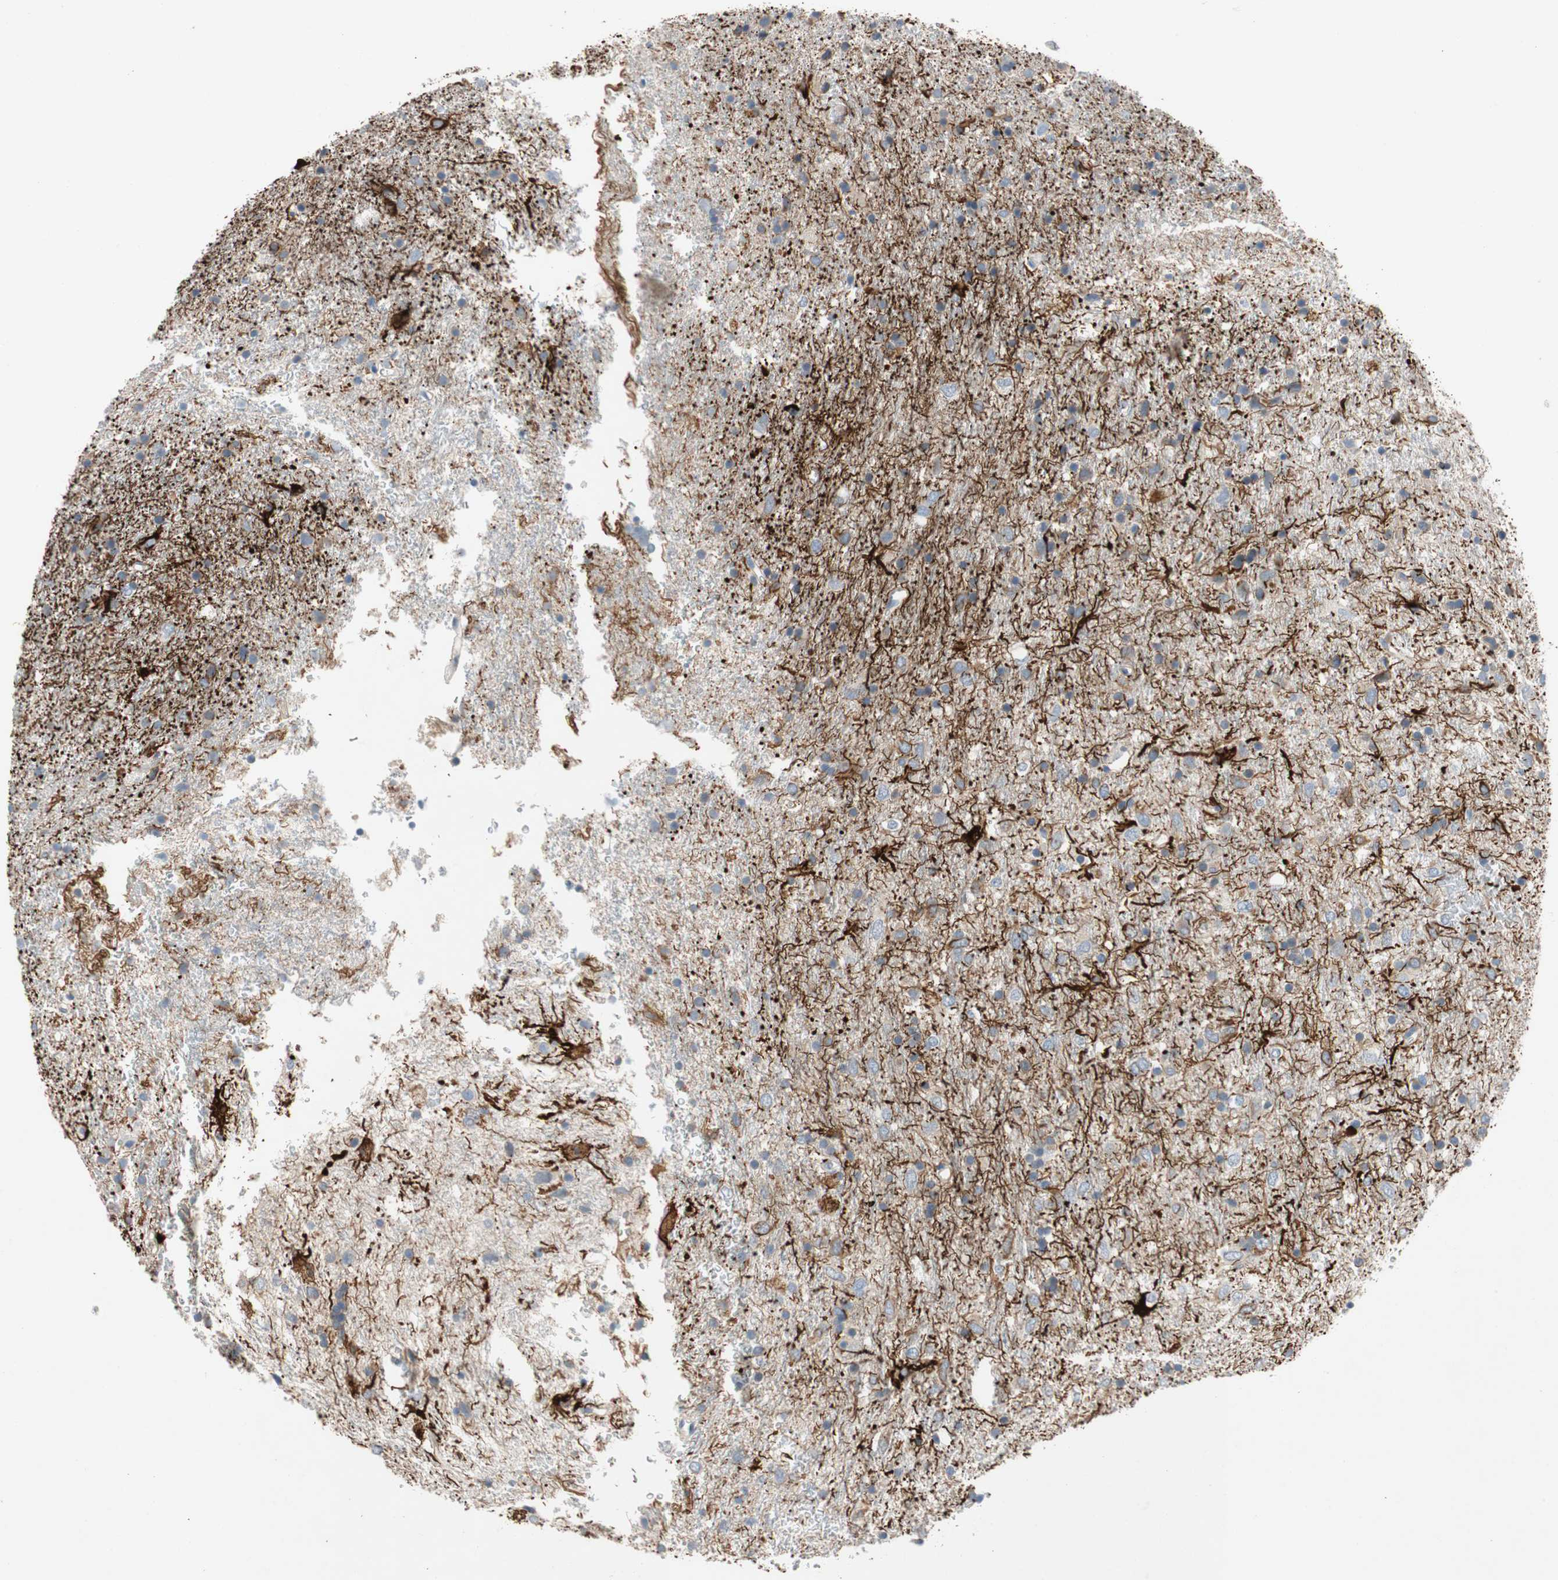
{"staining": {"intensity": "weak", "quantity": "<25%", "location": "cytoplasmic/membranous"}, "tissue": "glioma", "cell_type": "Tumor cells", "image_type": "cancer", "snomed": [{"axis": "morphology", "description": "Glioma, malignant, Low grade"}, {"axis": "topography", "description": "Brain"}], "caption": "Malignant low-grade glioma was stained to show a protein in brown. There is no significant expression in tumor cells.", "gene": "RELB", "patient": {"sex": "male", "age": 77}}